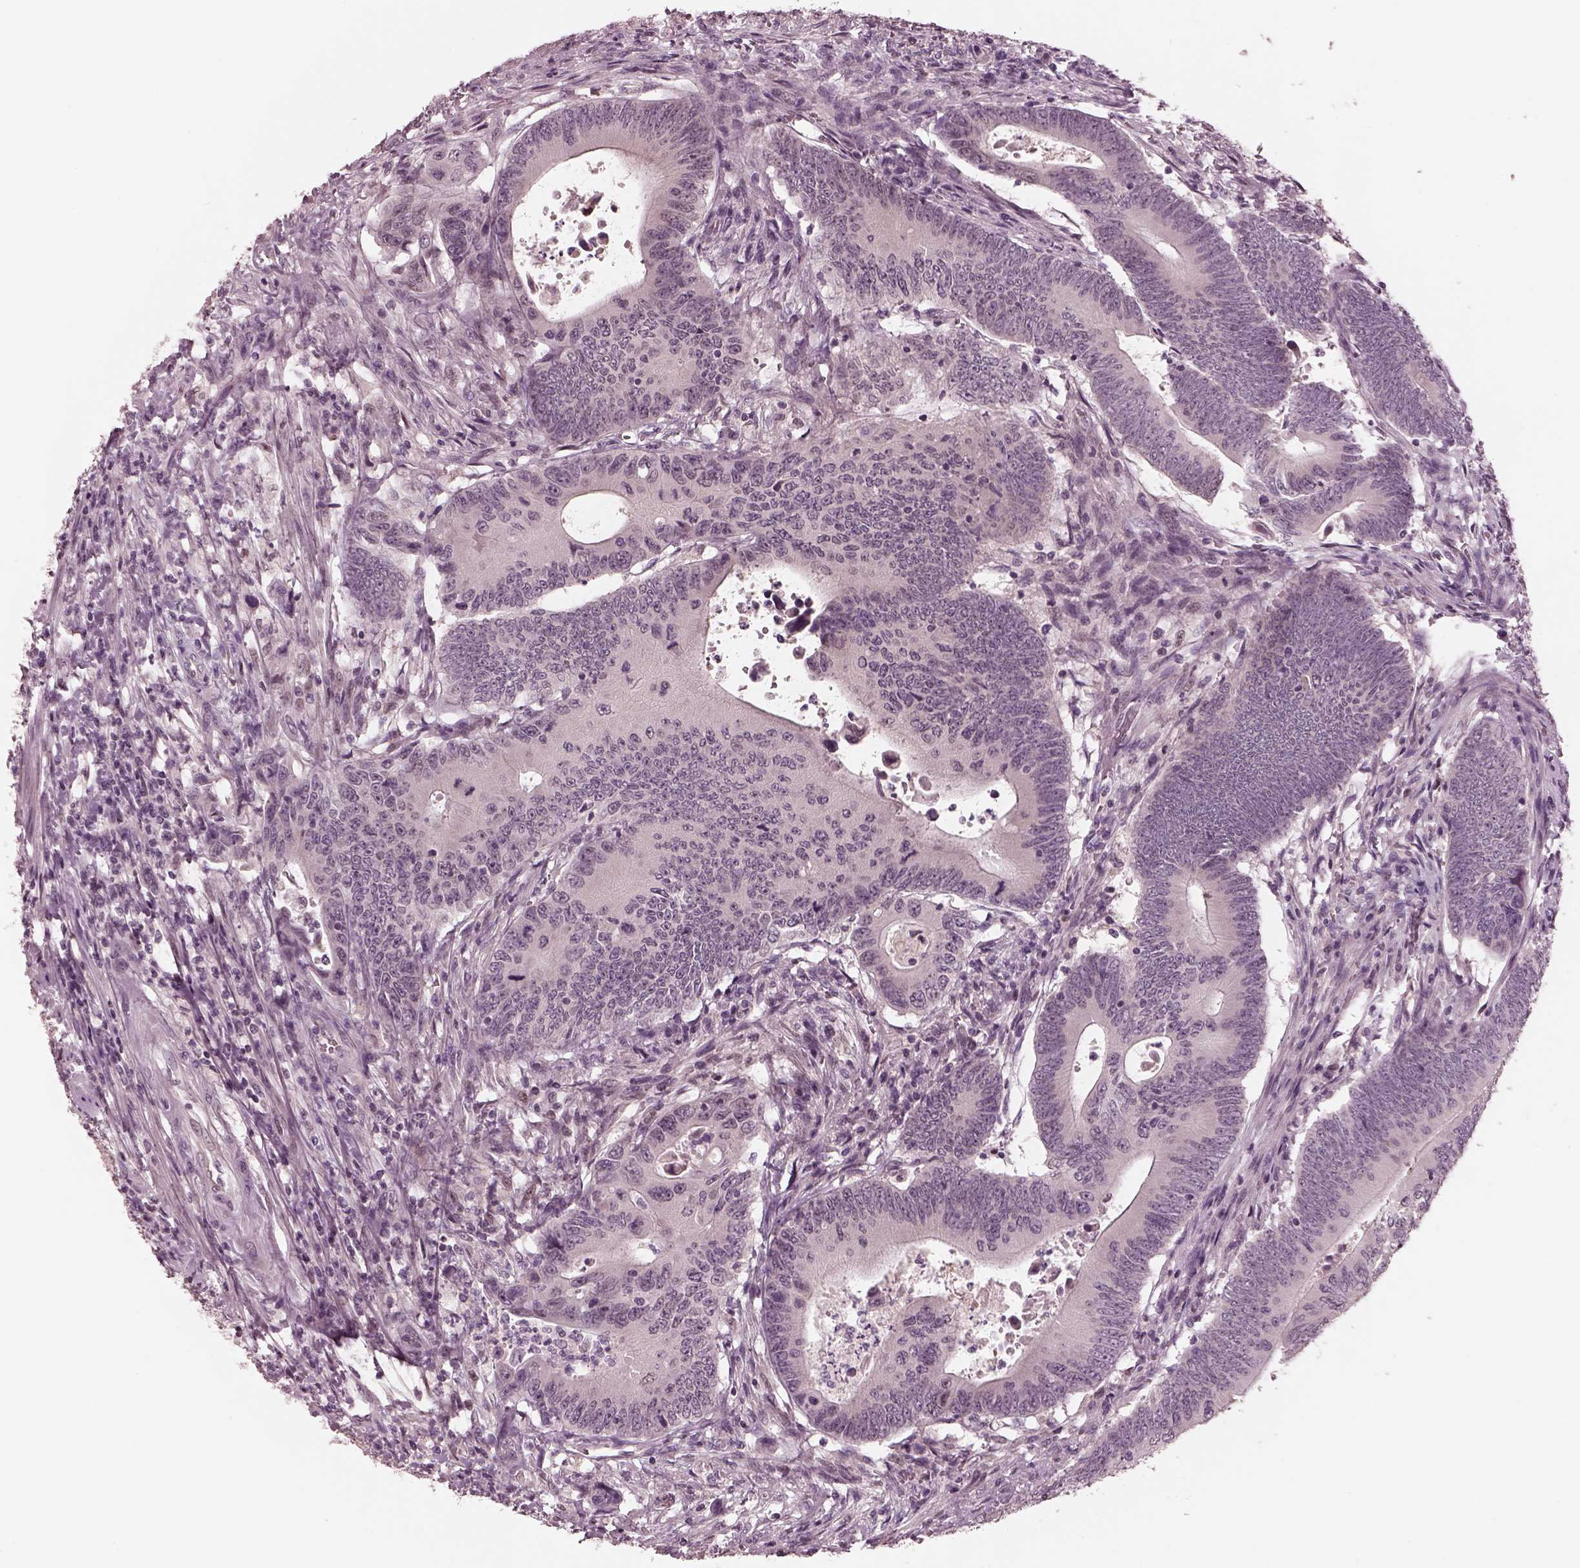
{"staining": {"intensity": "negative", "quantity": "none", "location": "none"}, "tissue": "colorectal cancer", "cell_type": "Tumor cells", "image_type": "cancer", "snomed": [{"axis": "morphology", "description": "Adenocarcinoma, NOS"}, {"axis": "topography", "description": "Colon"}], "caption": "Photomicrograph shows no significant protein expression in tumor cells of colorectal cancer.", "gene": "IQCG", "patient": {"sex": "female", "age": 90}}